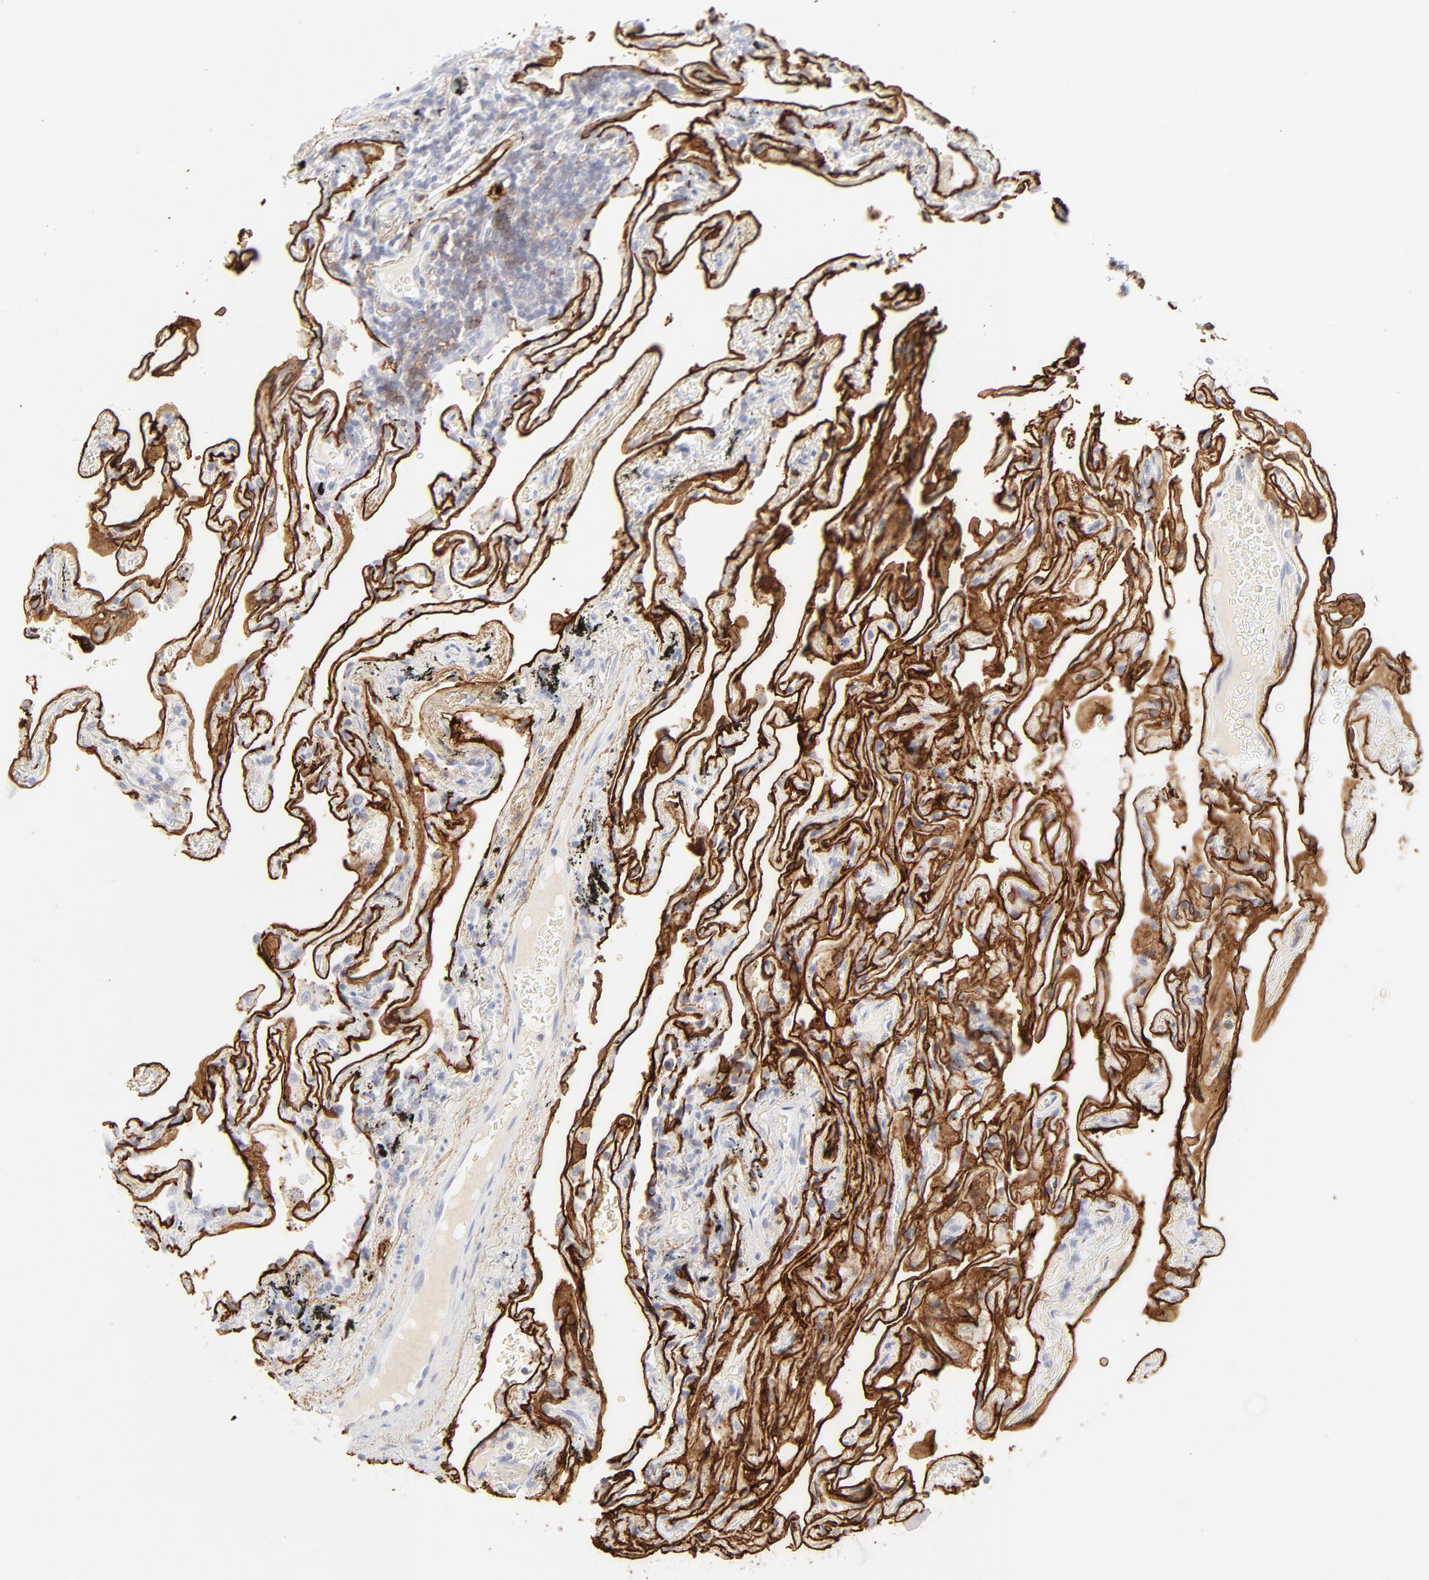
{"staining": {"intensity": "strong", "quantity": ">75%", "location": "cytoplasmic/membranous"}, "tissue": "lung", "cell_type": "Alveolar cells", "image_type": "normal", "snomed": [{"axis": "morphology", "description": "Normal tissue, NOS"}, {"axis": "morphology", "description": "Inflammation, NOS"}, {"axis": "topography", "description": "Lung"}], "caption": "Approximately >75% of alveolar cells in benign human lung display strong cytoplasmic/membranous protein staining as visualized by brown immunohistochemical staining.", "gene": "CCR7", "patient": {"sex": "male", "age": 69}}